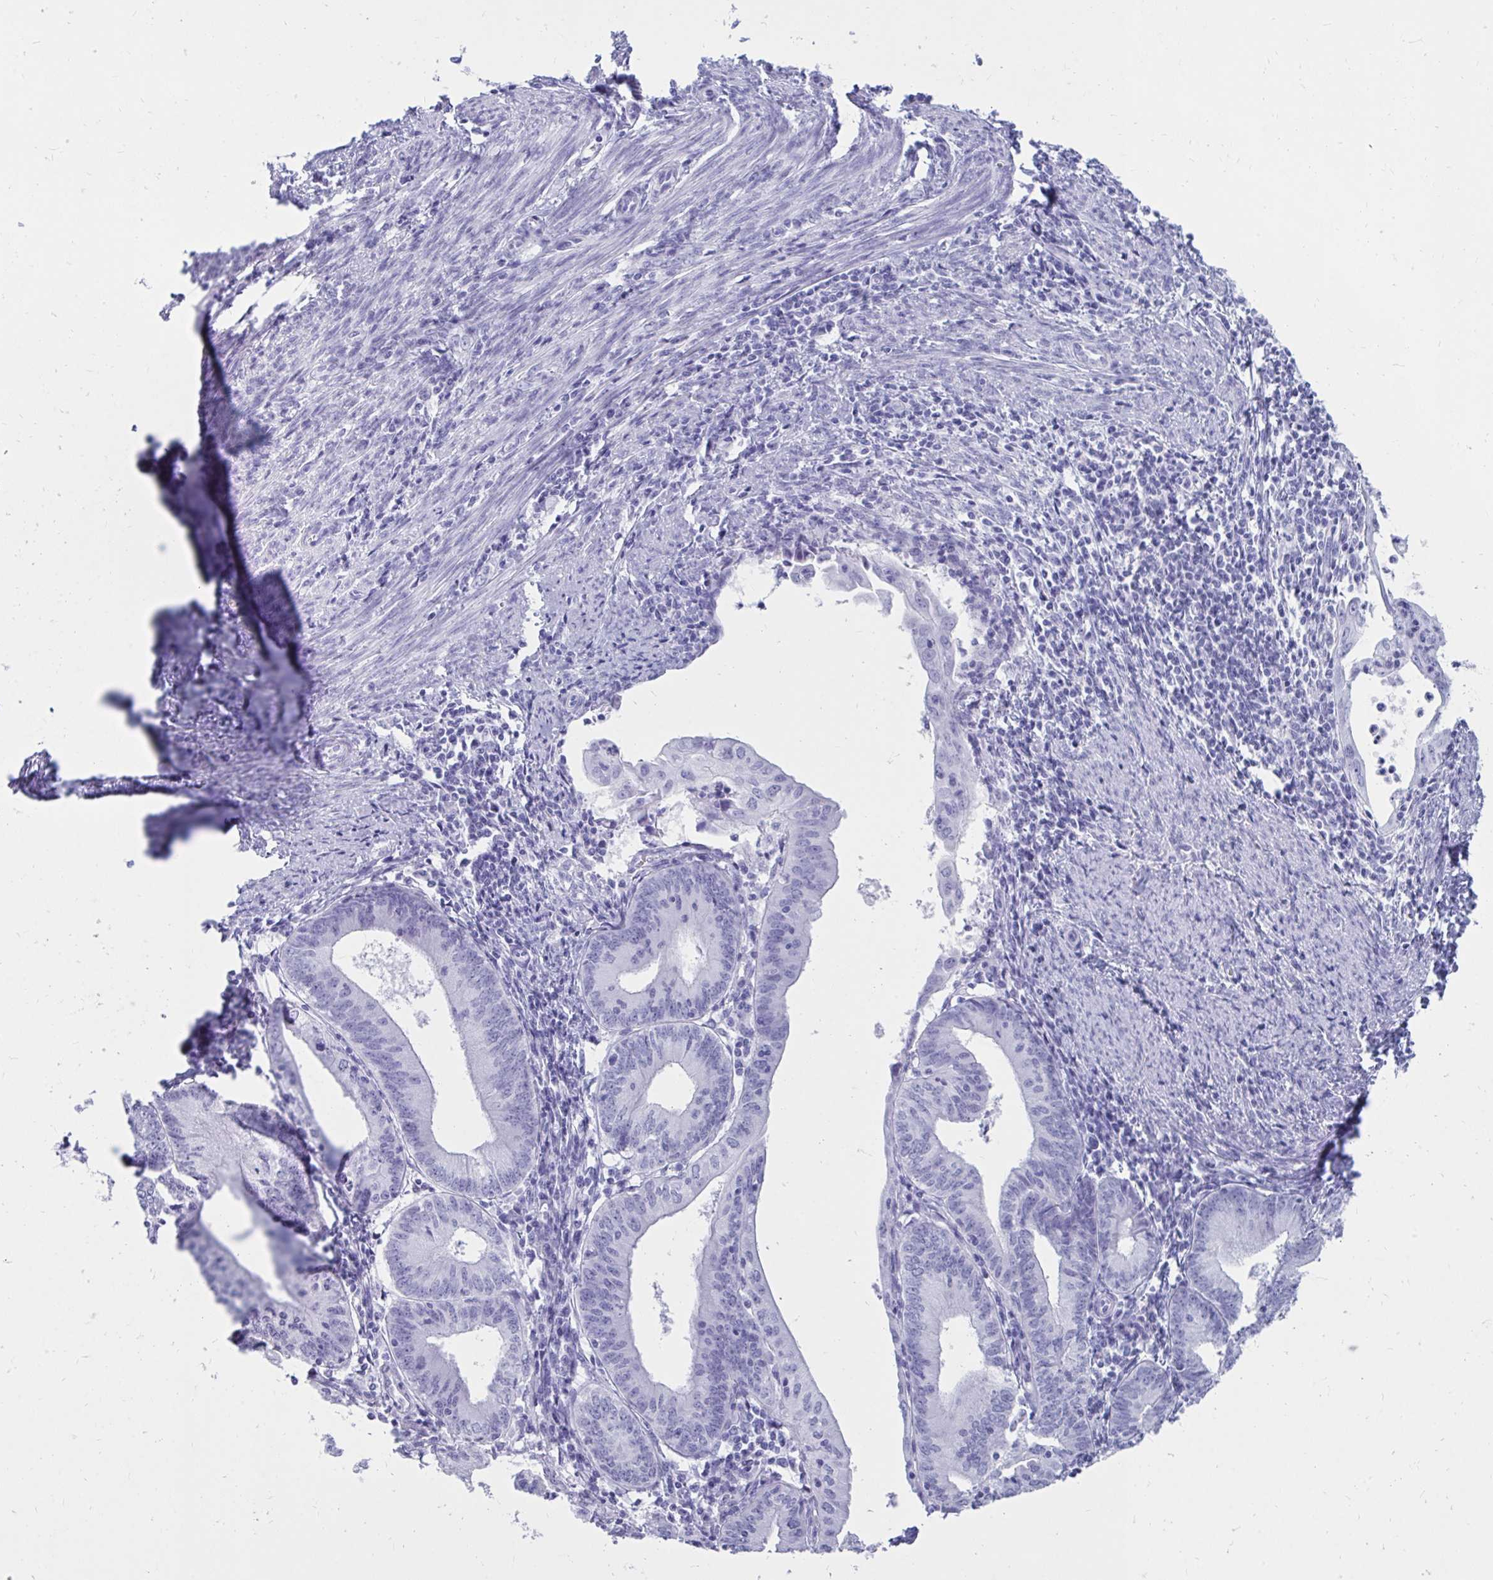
{"staining": {"intensity": "negative", "quantity": "none", "location": "none"}, "tissue": "endometrial cancer", "cell_type": "Tumor cells", "image_type": "cancer", "snomed": [{"axis": "morphology", "description": "Adenocarcinoma, NOS"}, {"axis": "topography", "description": "Endometrium"}], "caption": "Endometrial cancer stained for a protein using IHC shows no staining tumor cells.", "gene": "OR10R2", "patient": {"sex": "female", "age": 60}}